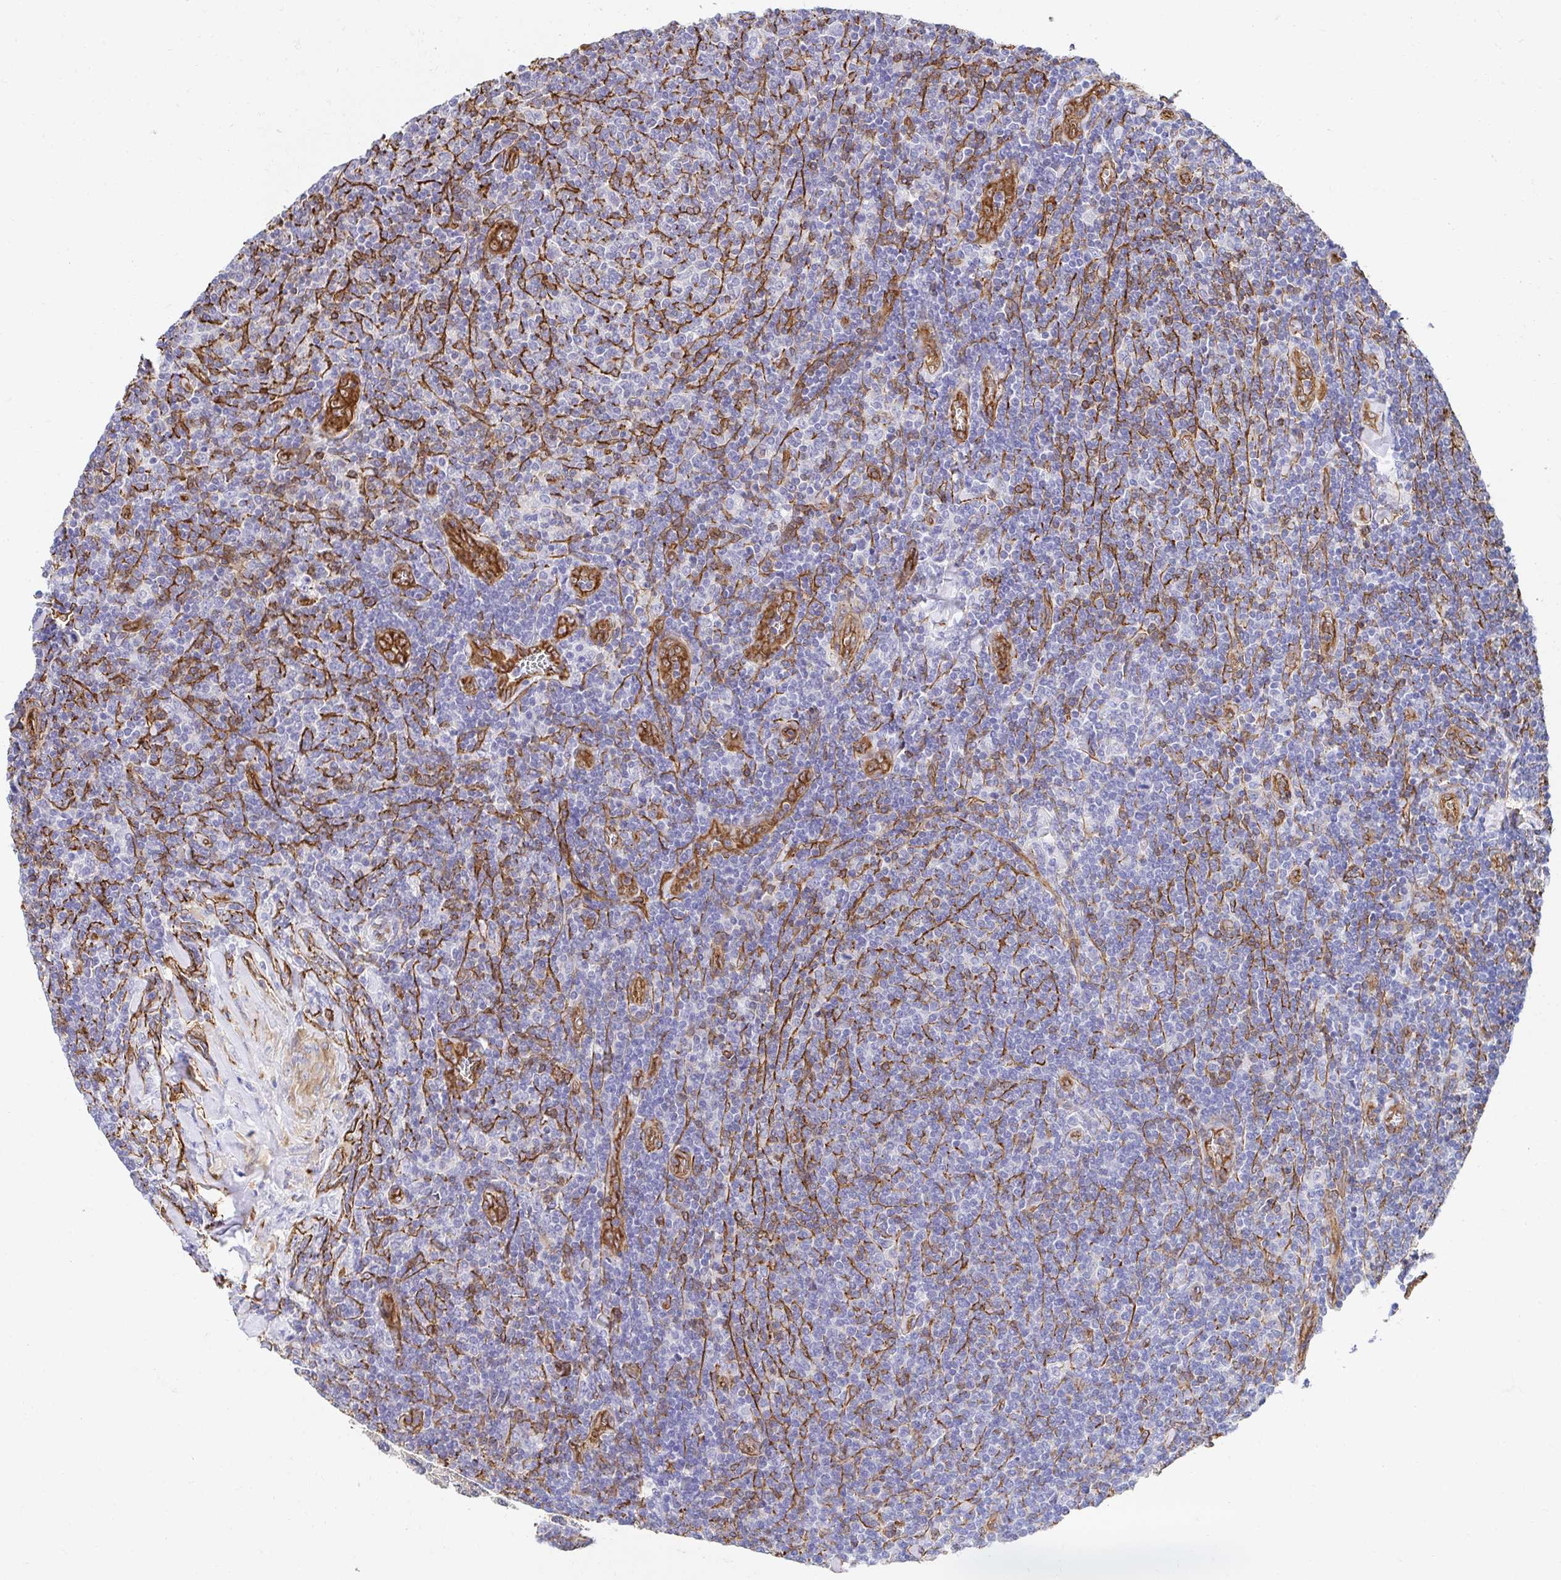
{"staining": {"intensity": "moderate", "quantity": "<25%", "location": "cytoplasmic/membranous"}, "tissue": "lymphoma", "cell_type": "Tumor cells", "image_type": "cancer", "snomed": [{"axis": "morphology", "description": "Malignant lymphoma, non-Hodgkin's type, Low grade"}, {"axis": "topography", "description": "Lymph node"}], "caption": "An image of malignant lymphoma, non-Hodgkin's type (low-grade) stained for a protein exhibits moderate cytoplasmic/membranous brown staining in tumor cells. (brown staining indicates protein expression, while blue staining denotes nuclei).", "gene": "CTTN", "patient": {"sex": "male", "age": 52}}